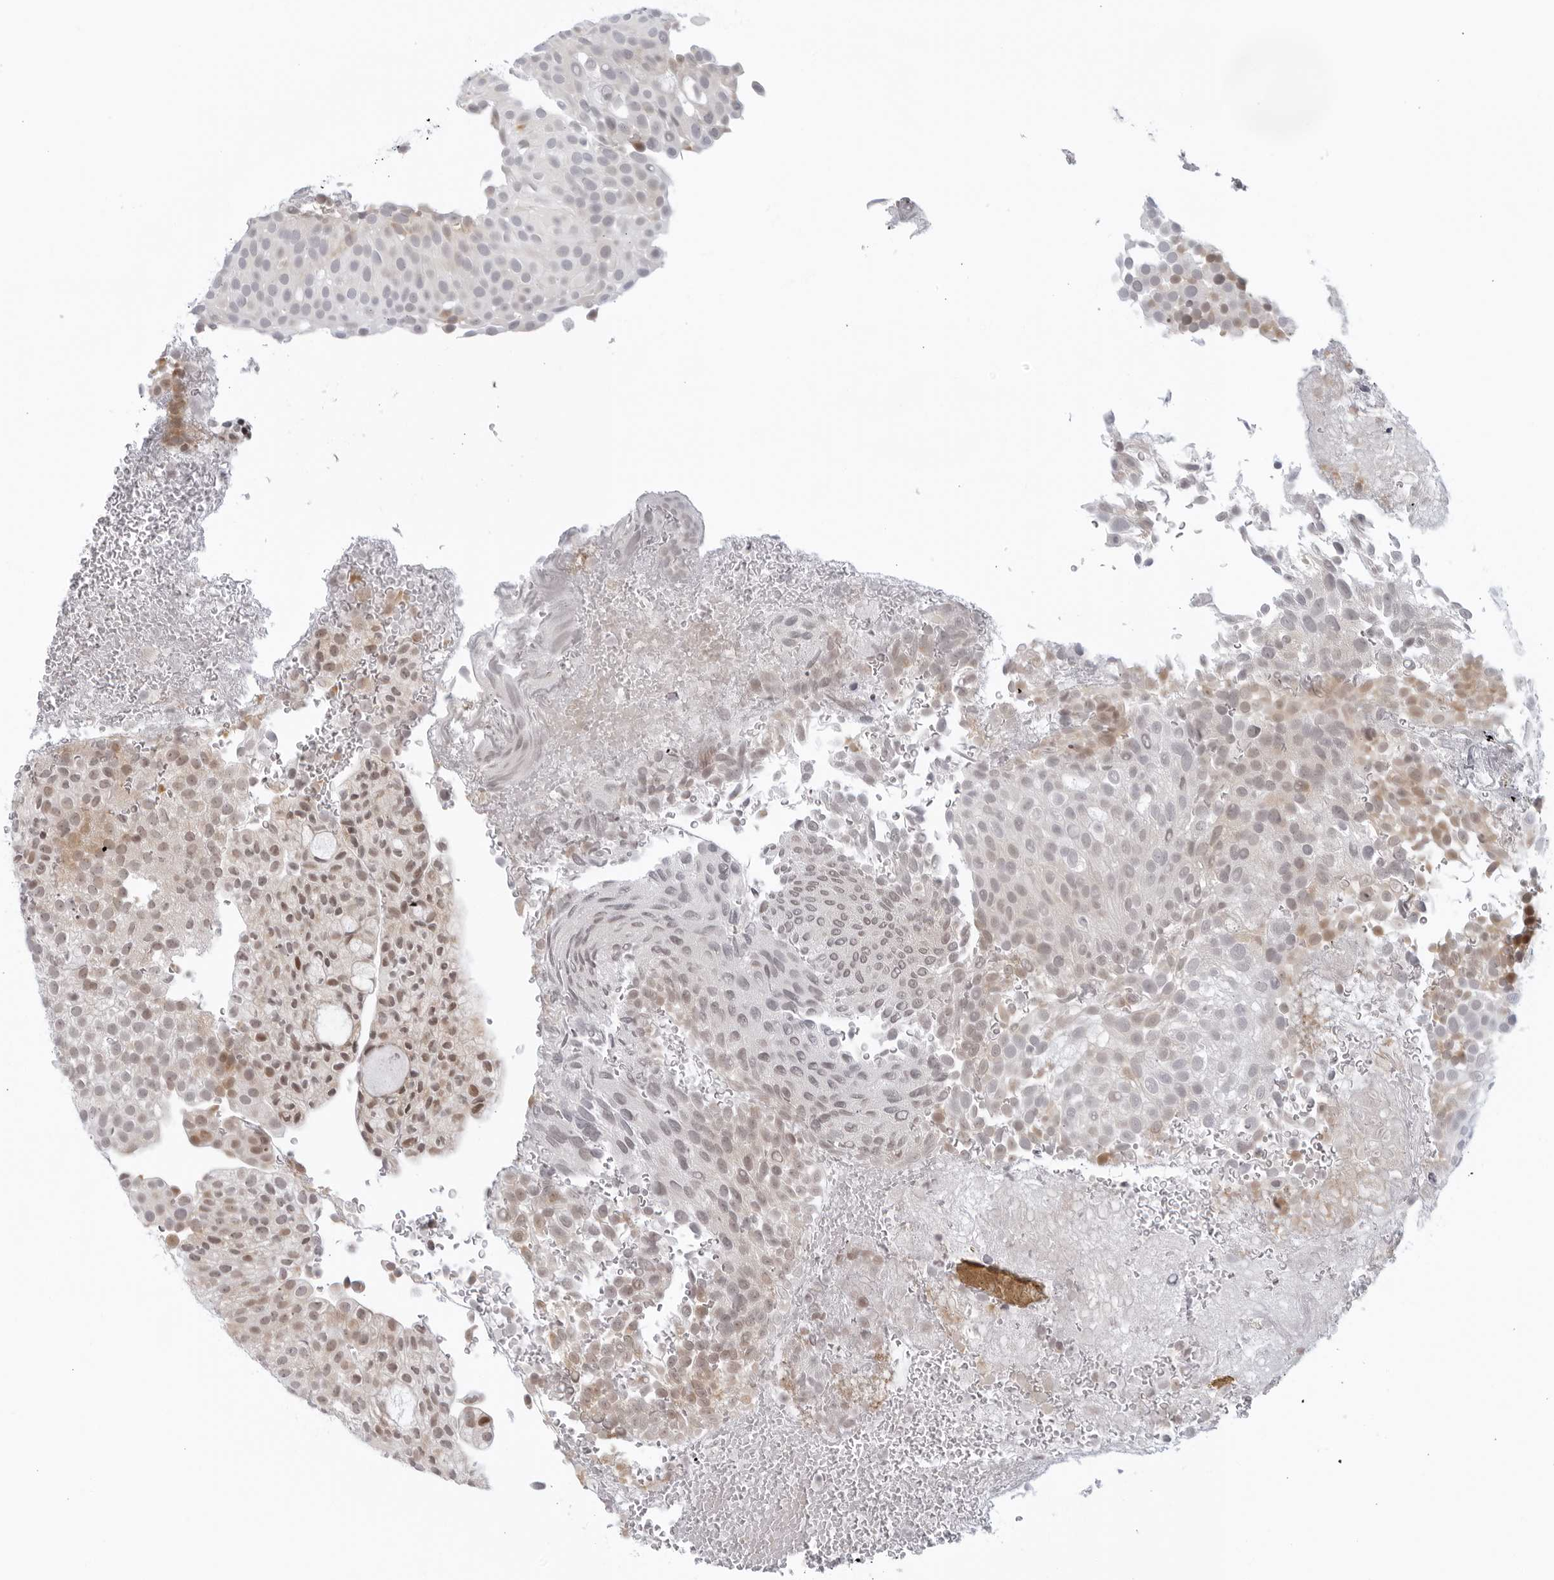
{"staining": {"intensity": "weak", "quantity": "<25%", "location": "cytoplasmic/membranous"}, "tissue": "urothelial cancer", "cell_type": "Tumor cells", "image_type": "cancer", "snomed": [{"axis": "morphology", "description": "Urothelial carcinoma, Low grade"}, {"axis": "topography", "description": "Urinary bladder"}], "caption": "IHC of human low-grade urothelial carcinoma exhibits no expression in tumor cells.", "gene": "RAB11FIP3", "patient": {"sex": "male", "age": 78}}